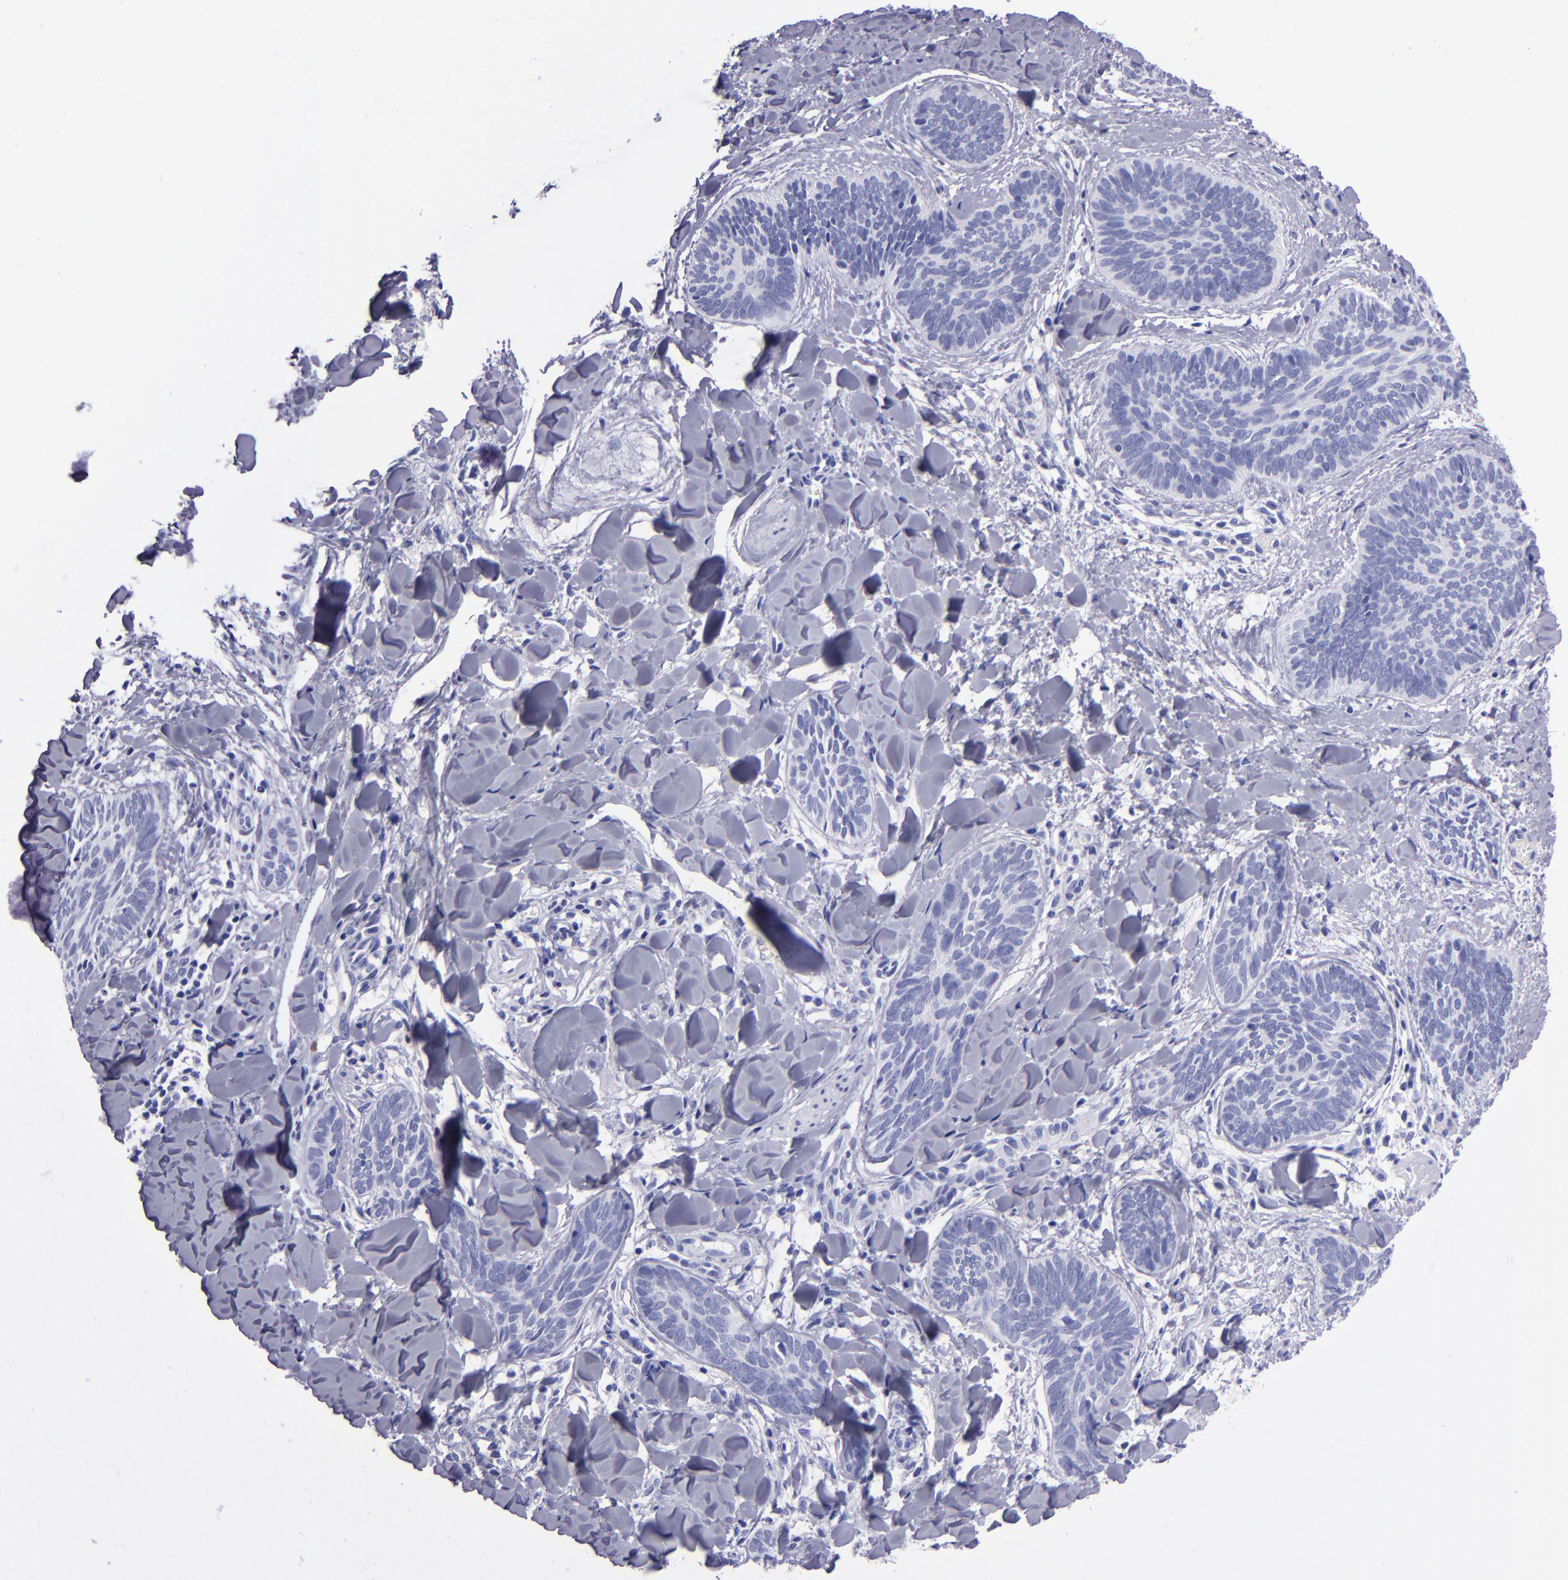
{"staining": {"intensity": "negative", "quantity": "none", "location": "none"}, "tissue": "skin cancer", "cell_type": "Tumor cells", "image_type": "cancer", "snomed": [{"axis": "morphology", "description": "Basal cell carcinoma"}, {"axis": "topography", "description": "Skin"}], "caption": "Protein analysis of basal cell carcinoma (skin) reveals no significant expression in tumor cells. (DAB immunohistochemistry visualized using brightfield microscopy, high magnification).", "gene": "CR1", "patient": {"sex": "female", "age": 81}}